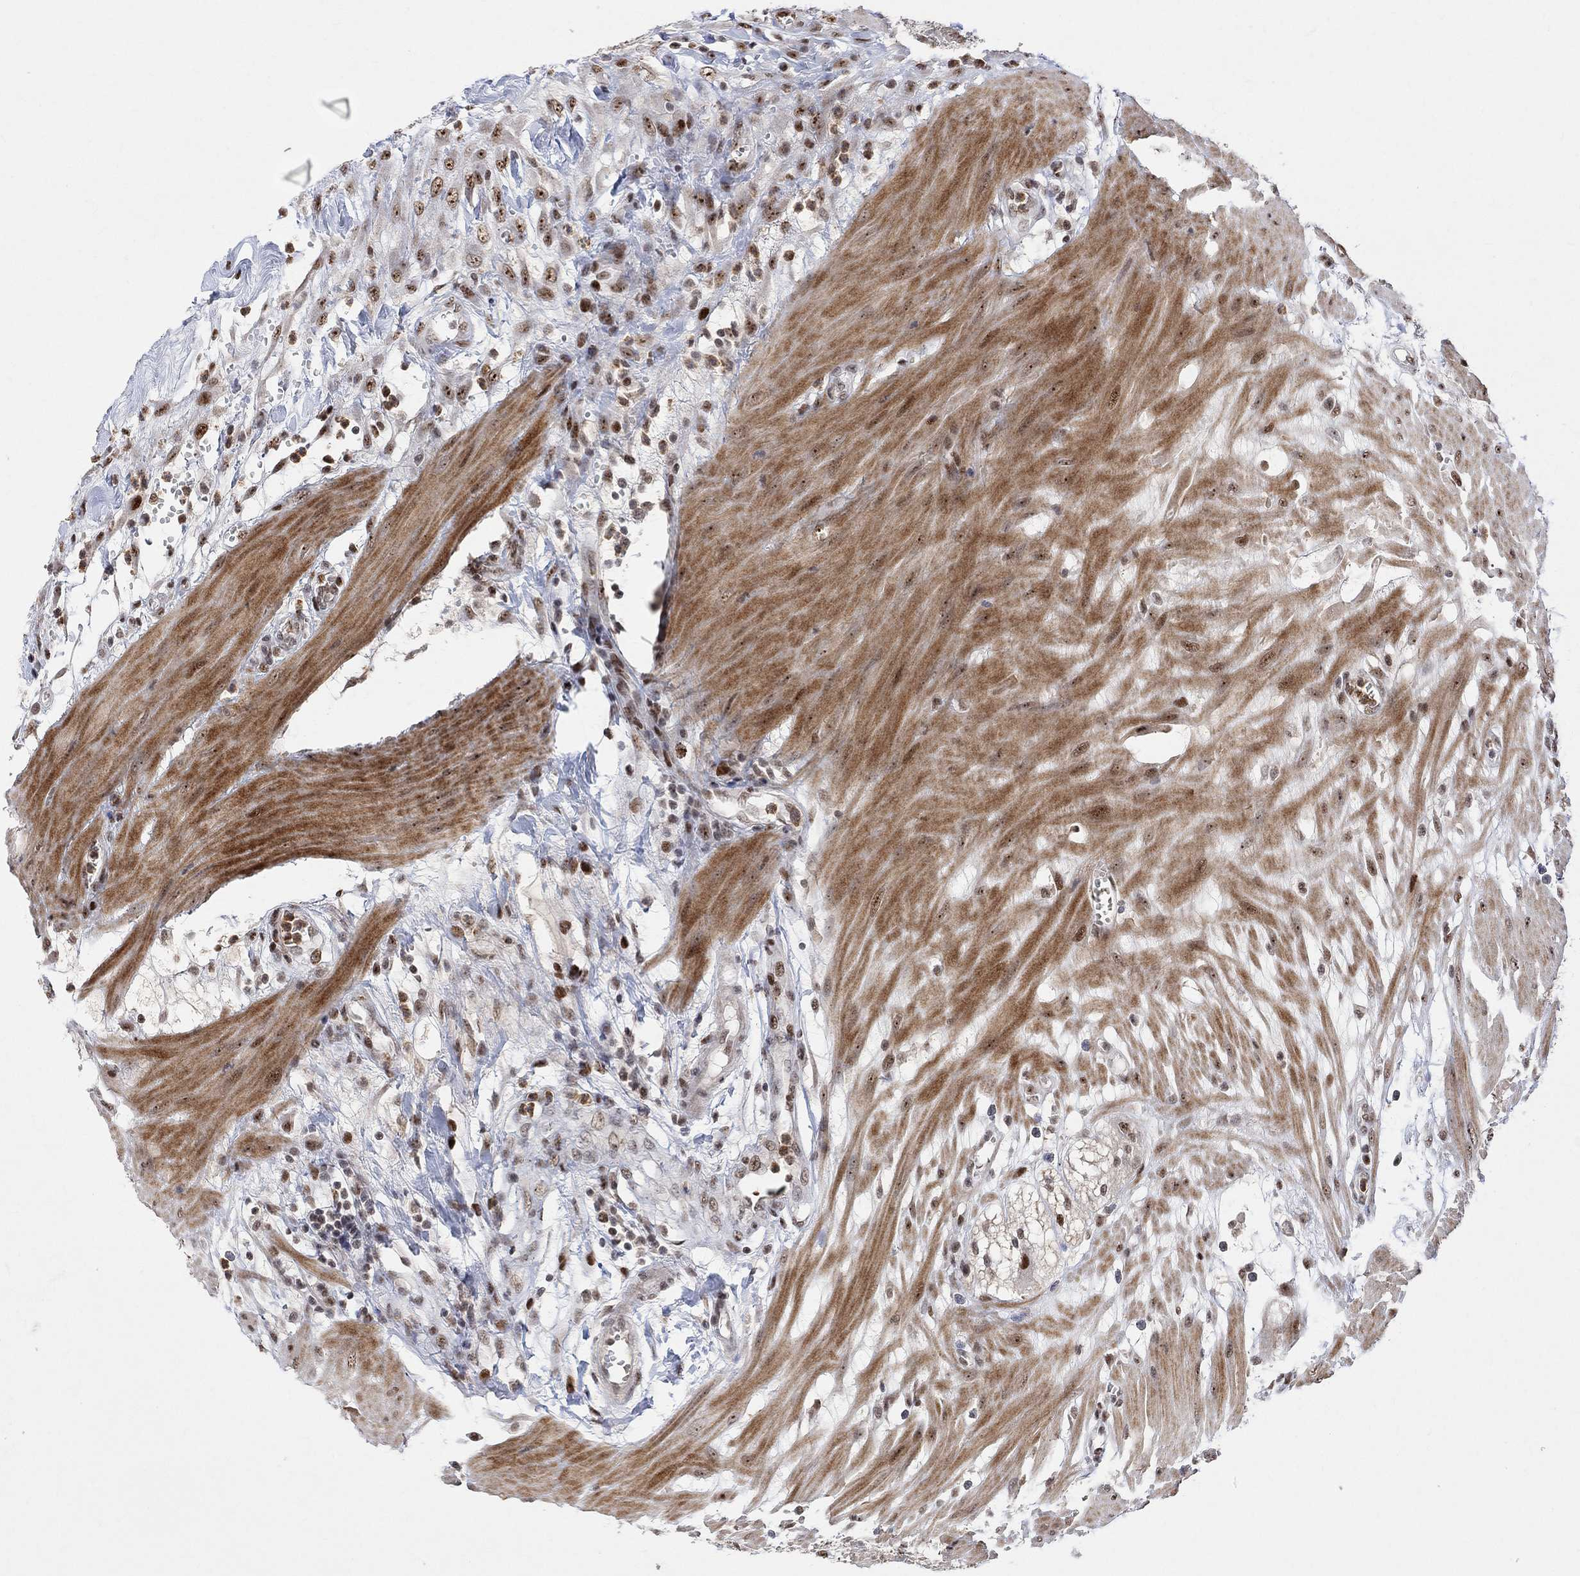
{"staining": {"intensity": "negative", "quantity": "none", "location": "none"}, "tissue": "colon", "cell_type": "Endothelial cells", "image_type": "normal", "snomed": [{"axis": "morphology", "description": "Normal tissue, NOS"}, {"axis": "morphology", "description": "Adenocarcinoma, NOS"}, {"axis": "topography", "description": "Colon"}], "caption": "Immunohistochemistry (IHC) image of benign human colon stained for a protein (brown), which demonstrates no positivity in endothelial cells. (Immunohistochemistry (IHC), brightfield microscopy, high magnification).", "gene": "E4F1", "patient": {"sex": "male", "age": 65}}